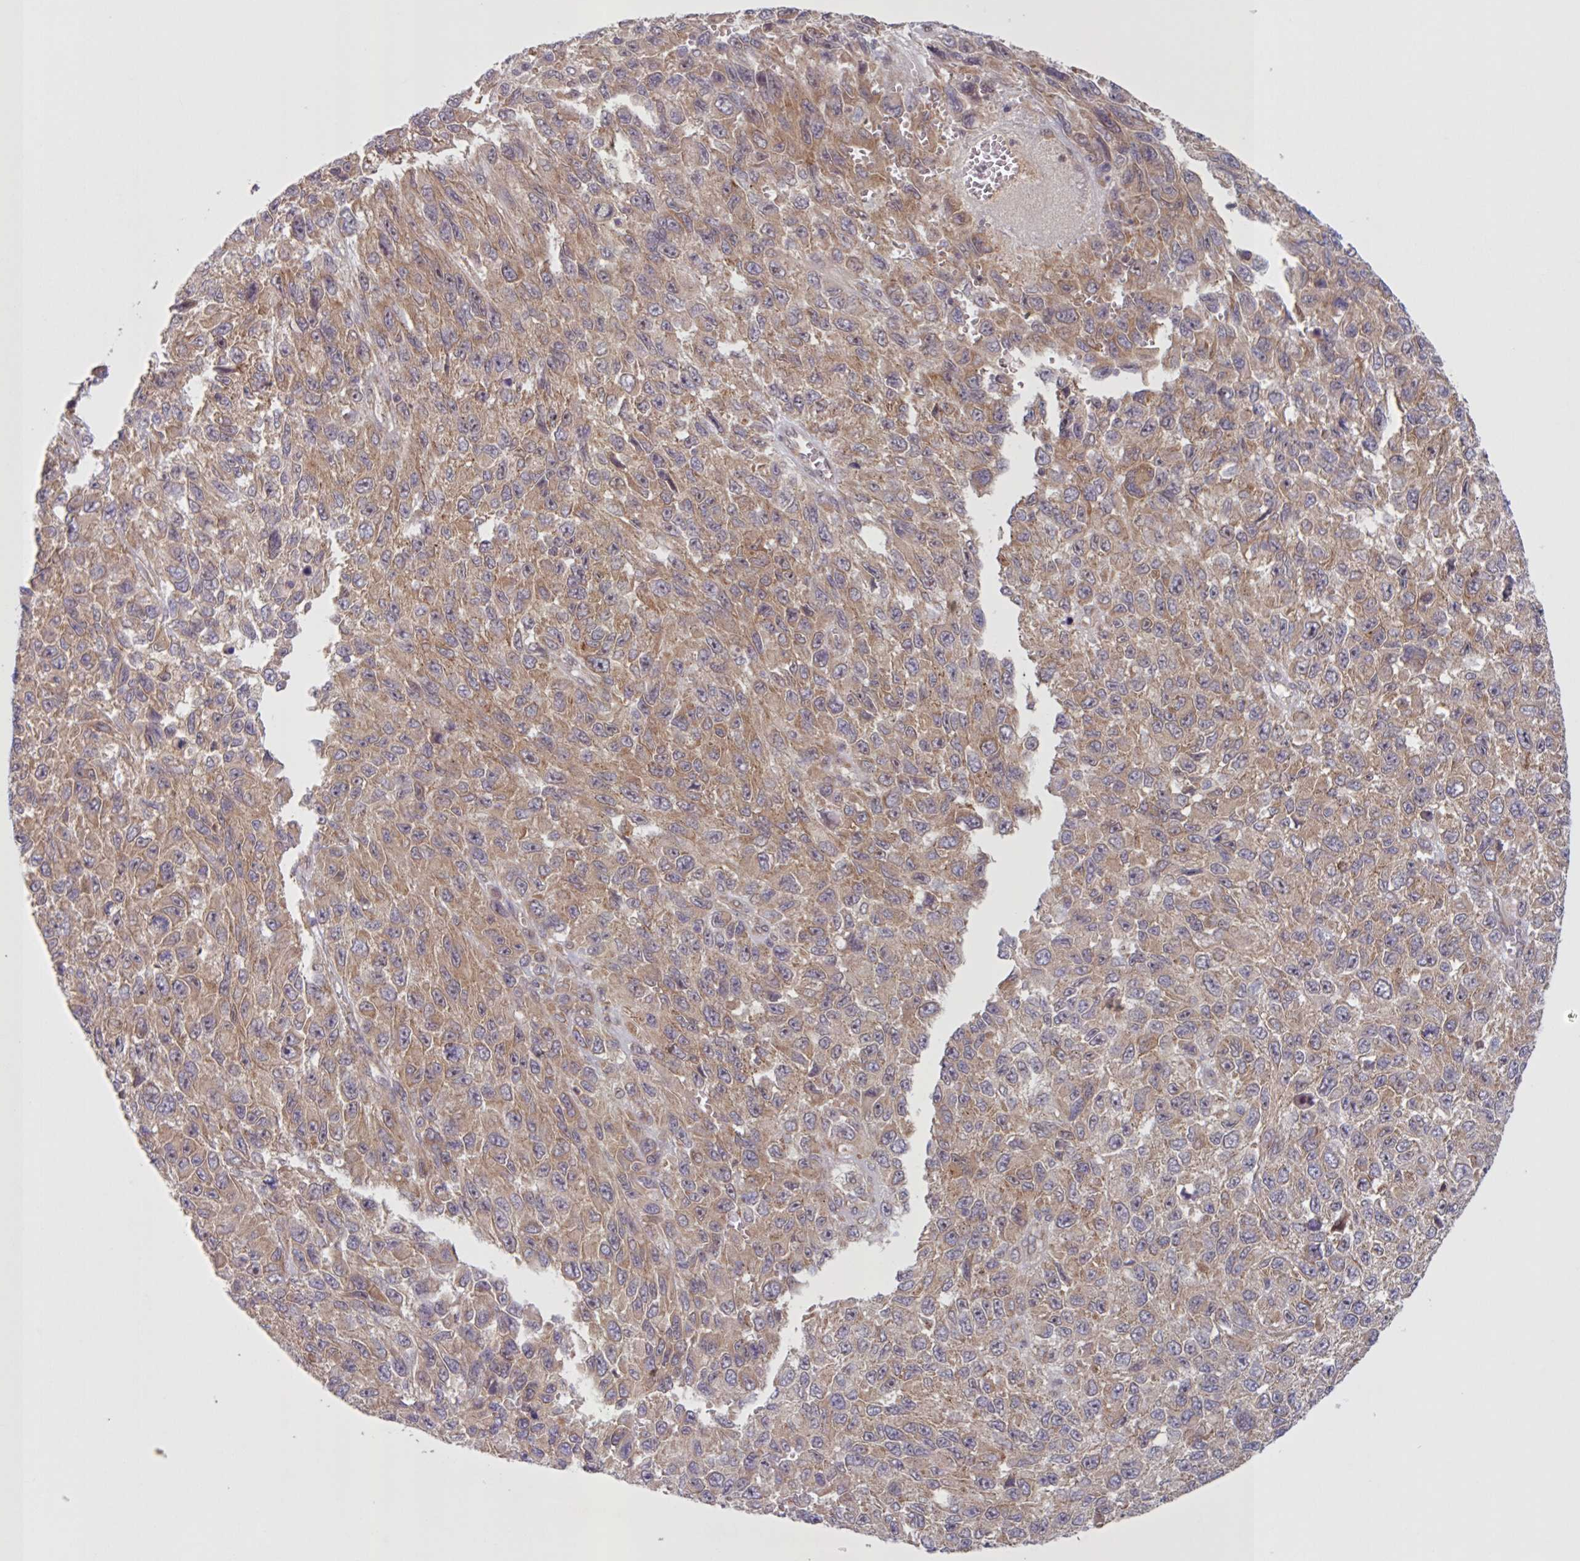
{"staining": {"intensity": "moderate", "quantity": ">75%", "location": "cytoplasmic/membranous"}, "tissue": "melanoma", "cell_type": "Tumor cells", "image_type": "cancer", "snomed": [{"axis": "morphology", "description": "Normal tissue, NOS"}, {"axis": "morphology", "description": "Malignant melanoma, NOS"}, {"axis": "topography", "description": "Skin"}], "caption": "Protein staining of melanoma tissue reveals moderate cytoplasmic/membranous staining in approximately >75% of tumor cells.", "gene": "CAMLG", "patient": {"sex": "female", "age": 96}}